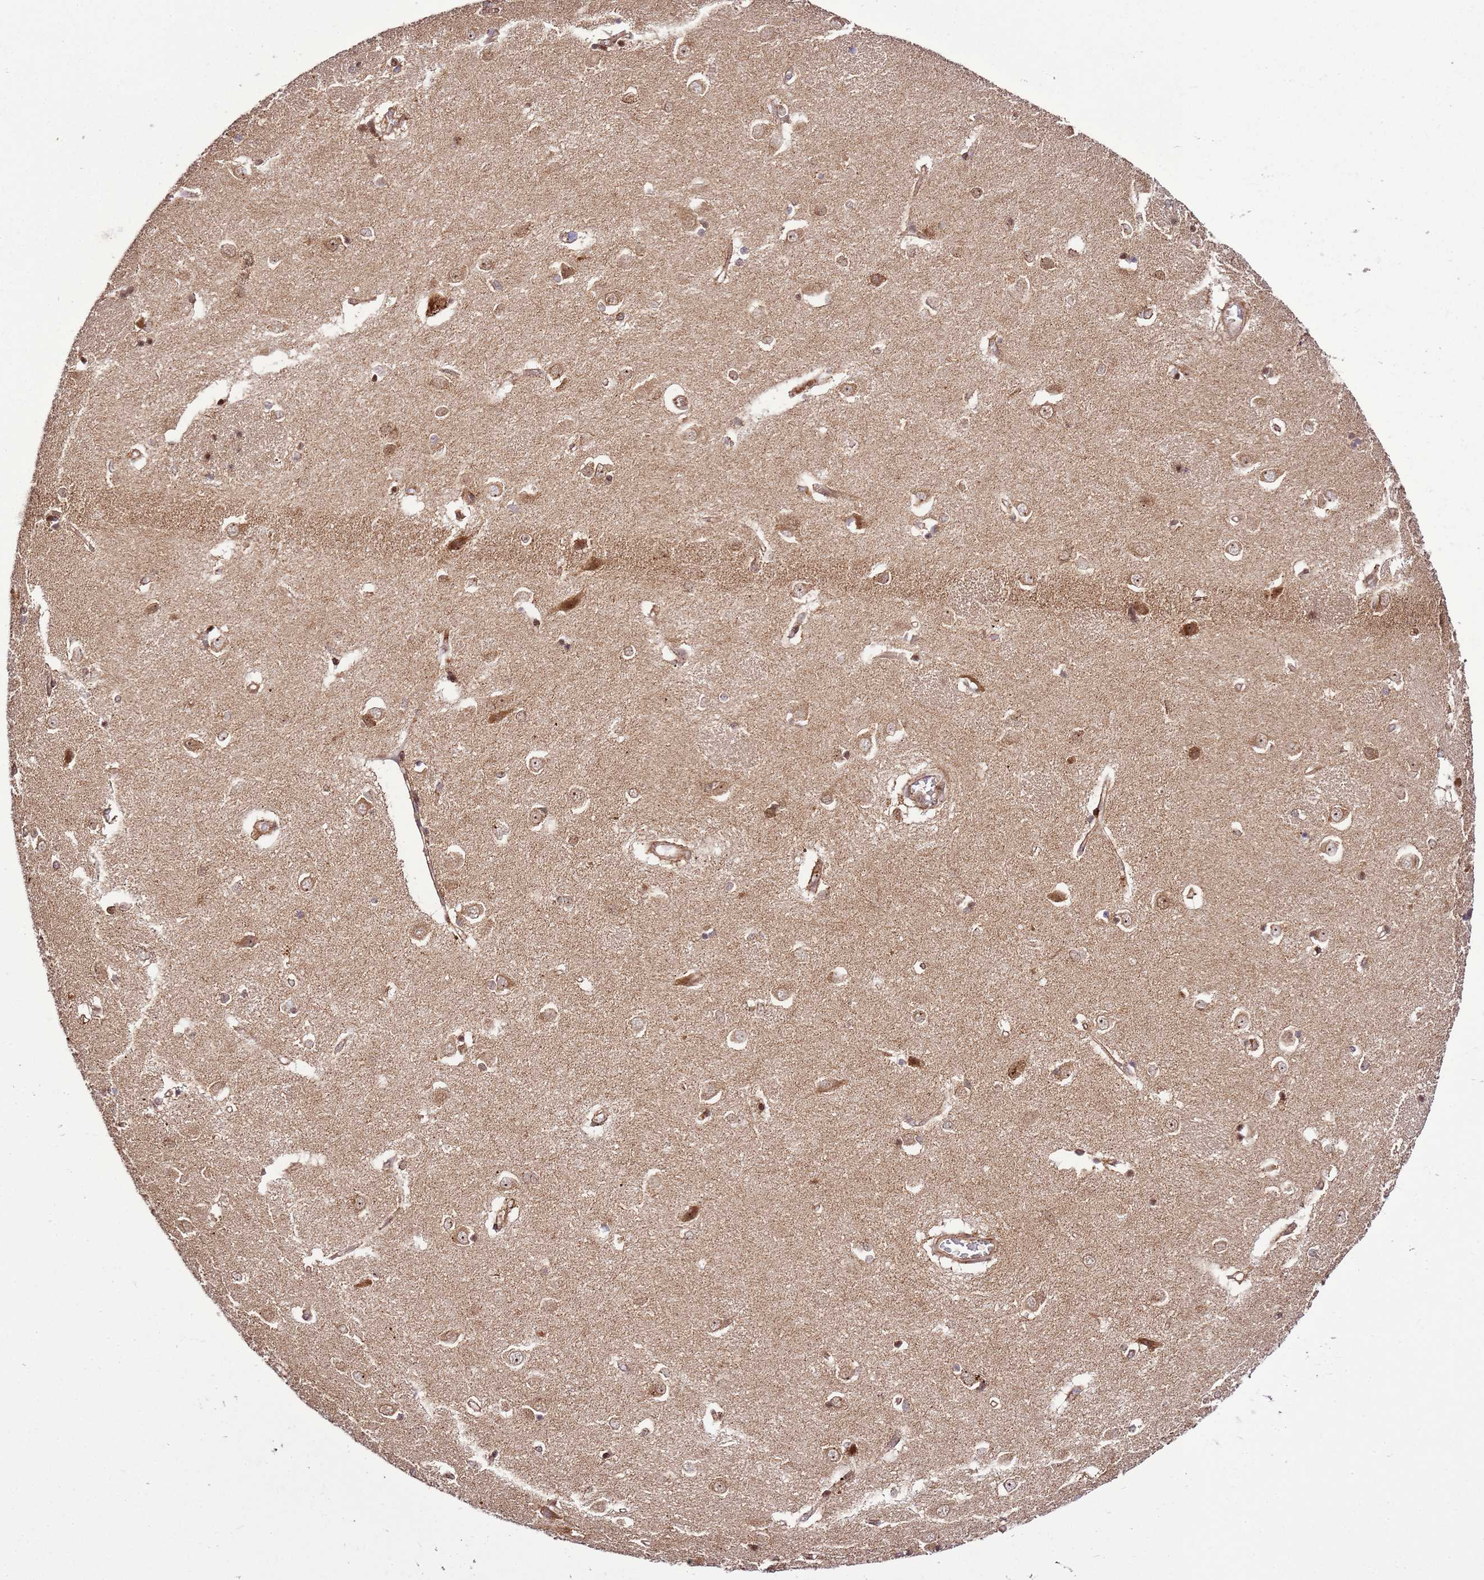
{"staining": {"intensity": "moderate", "quantity": "<25%", "location": "cytoplasmic/membranous,nuclear"}, "tissue": "caudate", "cell_type": "Glial cells", "image_type": "normal", "snomed": [{"axis": "morphology", "description": "Normal tissue, NOS"}, {"axis": "topography", "description": "Lateral ventricle wall"}], "caption": "IHC image of normal caudate: human caudate stained using immunohistochemistry displays low levels of moderate protein expression localized specifically in the cytoplasmic/membranous,nuclear of glial cells, appearing as a cytoplasmic/membranous,nuclear brown color.", "gene": "RASA3", "patient": {"sex": "male", "age": 37}}